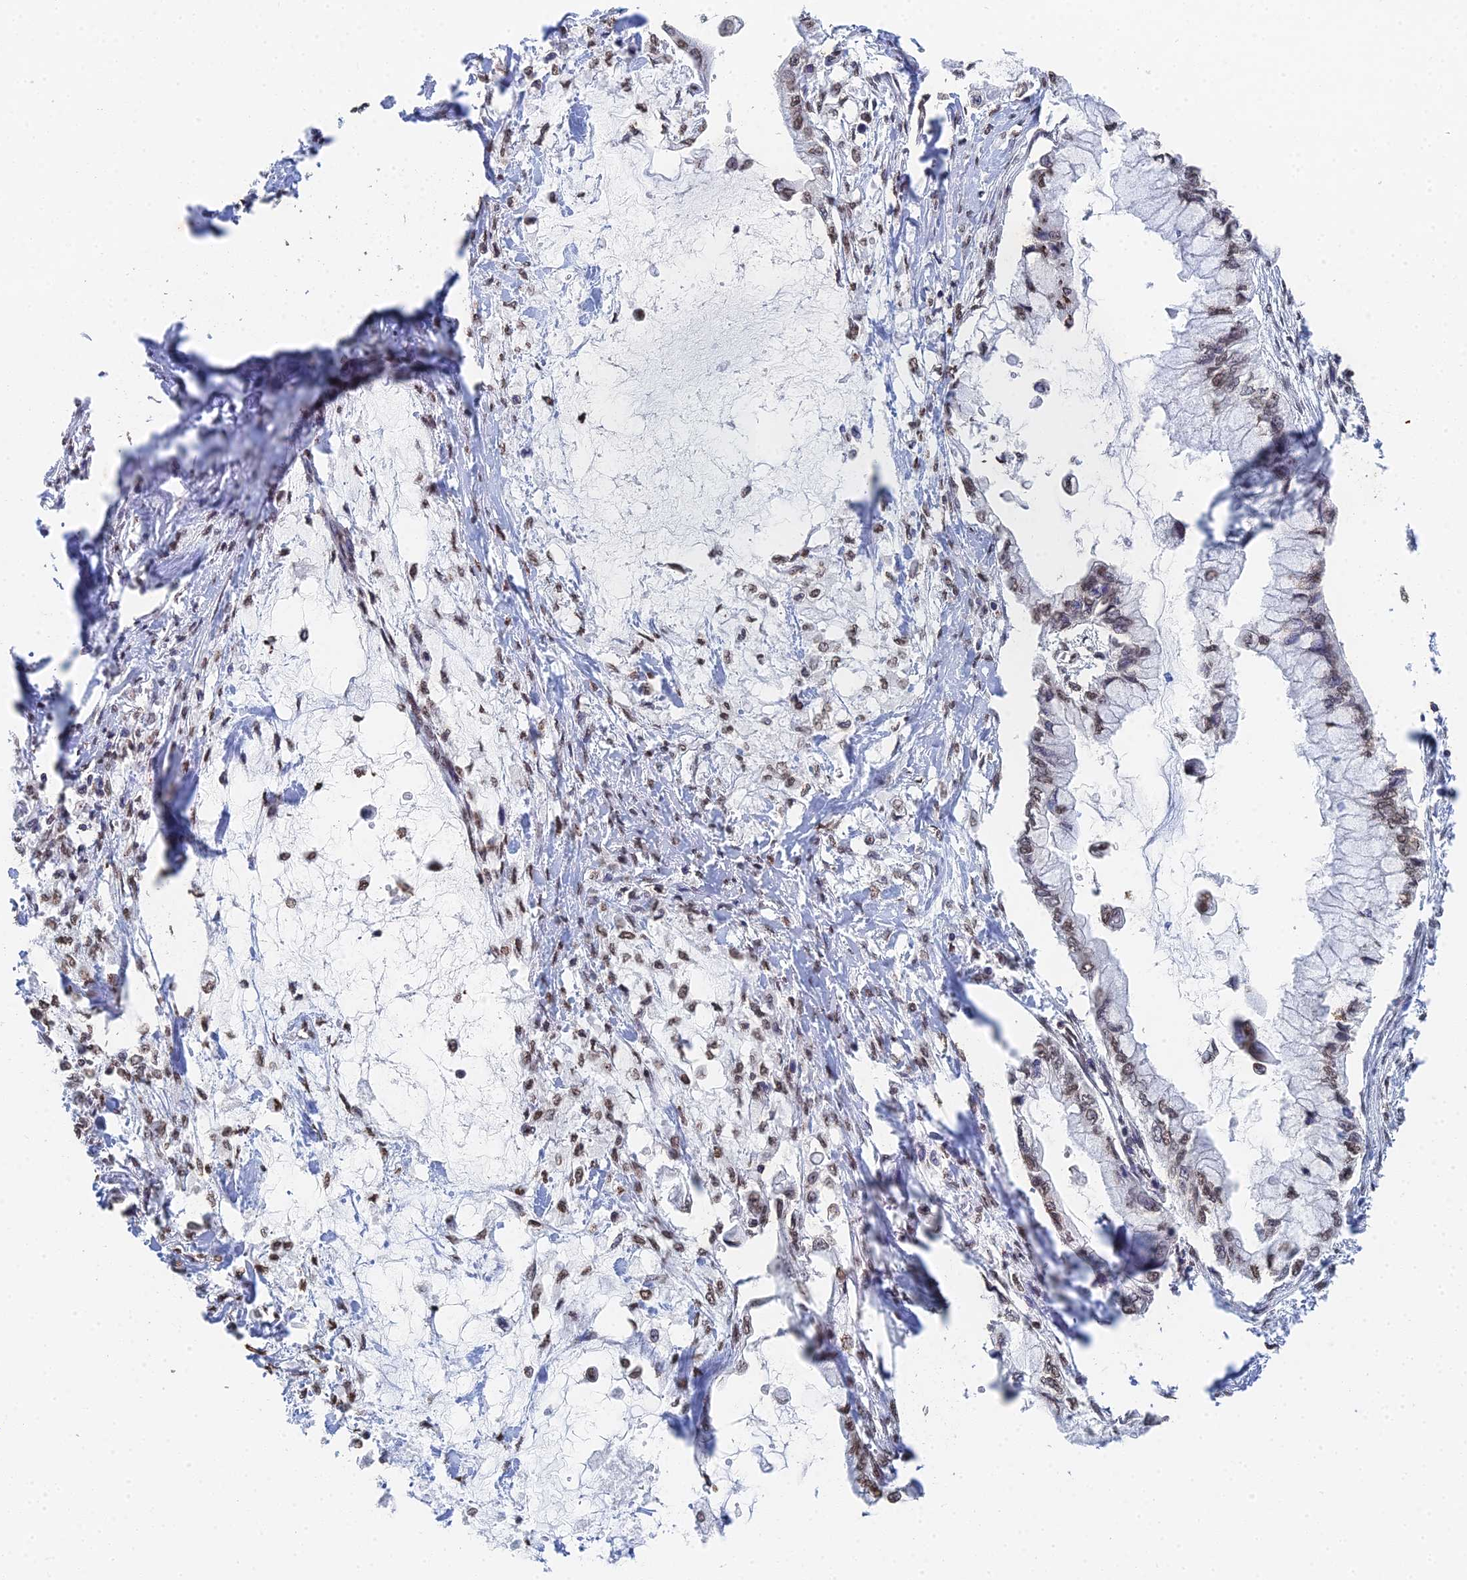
{"staining": {"intensity": "weak", "quantity": ">75%", "location": "nuclear"}, "tissue": "pancreatic cancer", "cell_type": "Tumor cells", "image_type": "cancer", "snomed": [{"axis": "morphology", "description": "Adenocarcinoma, NOS"}, {"axis": "topography", "description": "Pancreas"}], "caption": "Immunohistochemical staining of pancreatic cancer demonstrates low levels of weak nuclear expression in approximately >75% of tumor cells.", "gene": "GBP3", "patient": {"sex": "male", "age": 48}}